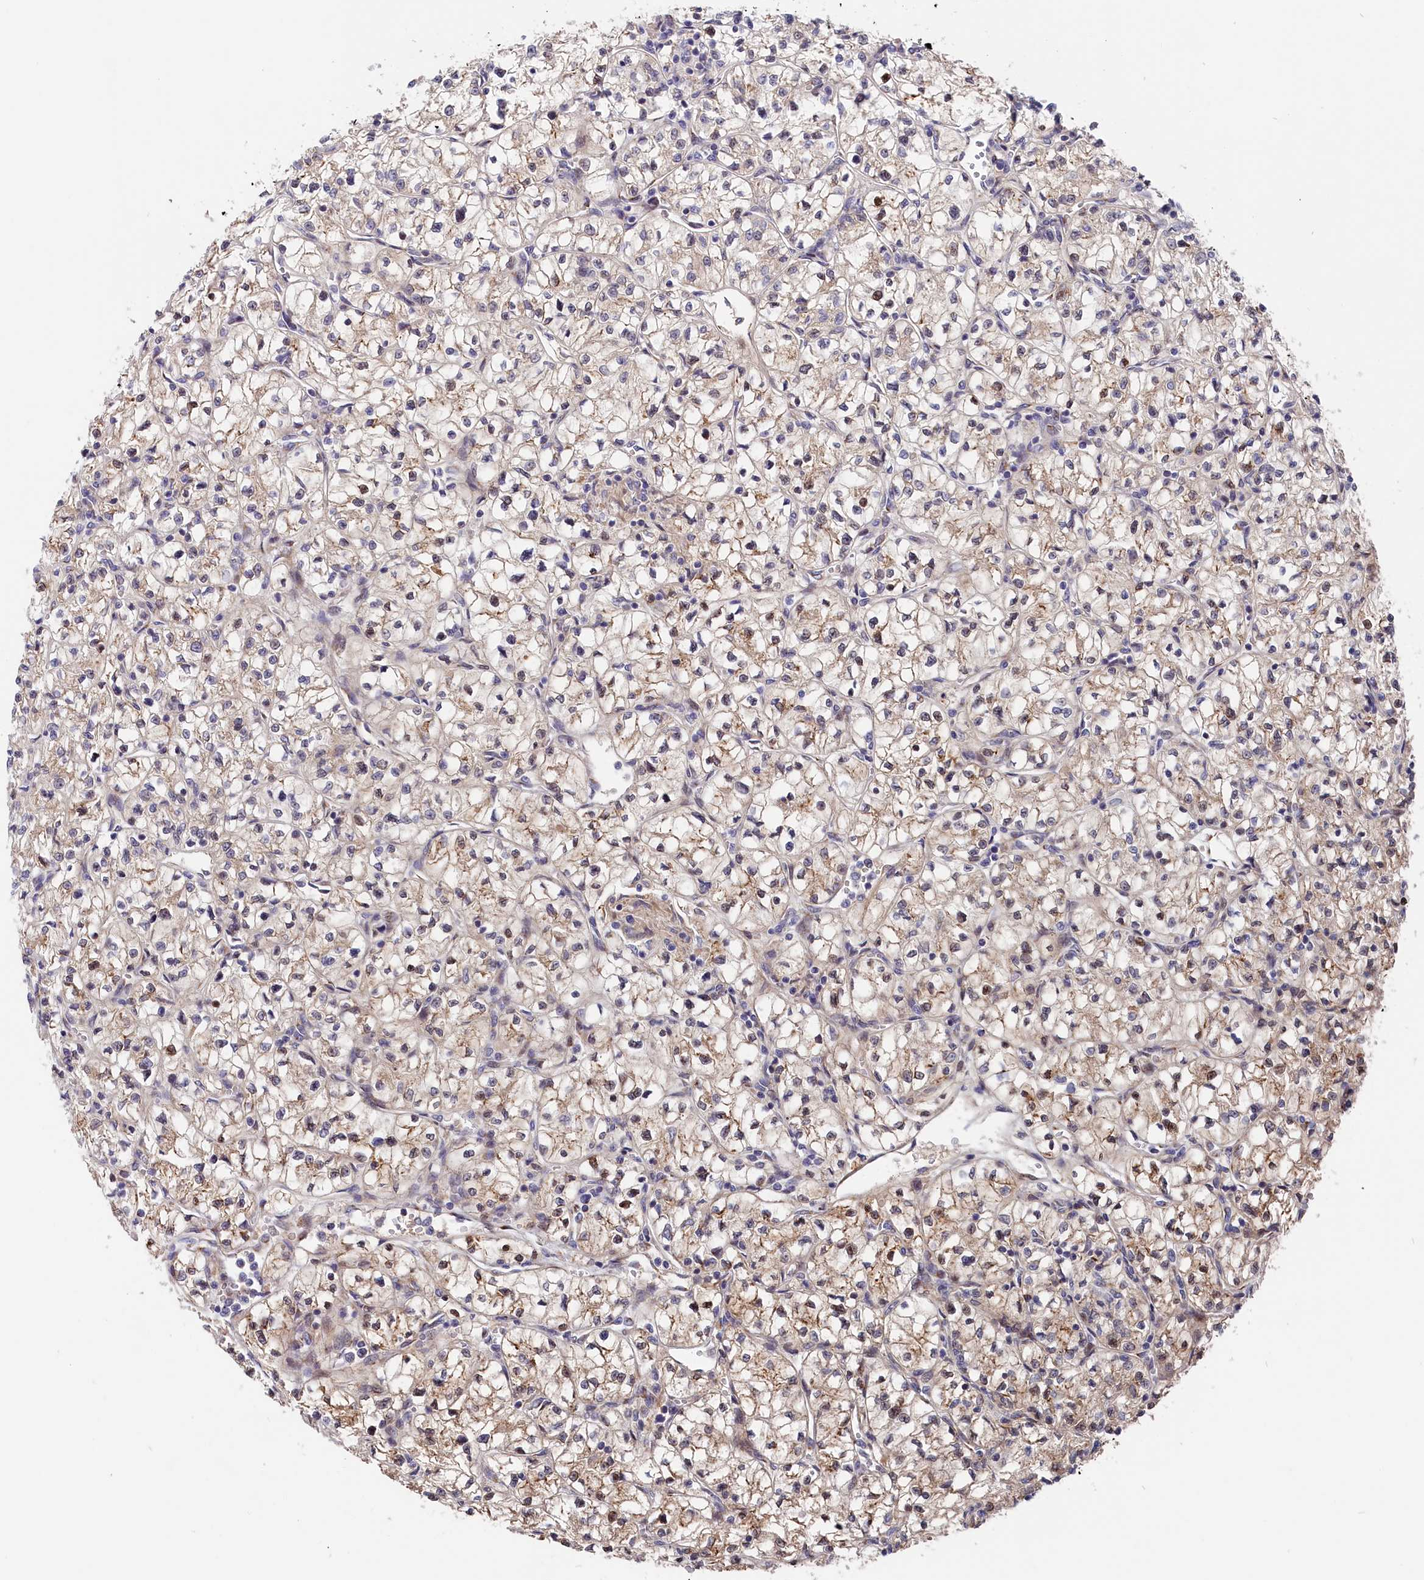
{"staining": {"intensity": "weak", "quantity": "25%-75%", "location": "cytoplasmic/membranous,nuclear"}, "tissue": "renal cancer", "cell_type": "Tumor cells", "image_type": "cancer", "snomed": [{"axis": "morphology", "description": "Adenocarcinoma, NOS"}, {"axis": "topography", "description": "Kidney"}], "caption": "Immunohistochemical staining of human renal cancer shows low levels of weak cytoplasmic/membranous and nuclear expression in approximately 25%-75% of tumor cells. Using DAB (3,3'-diaminobenzidine) (brown) and hematoxylin (blue) stains, captured at high magnification using brightfield microscopy.", "gene": "CHST12", "patient": {"sex": "female", "age": 64}}